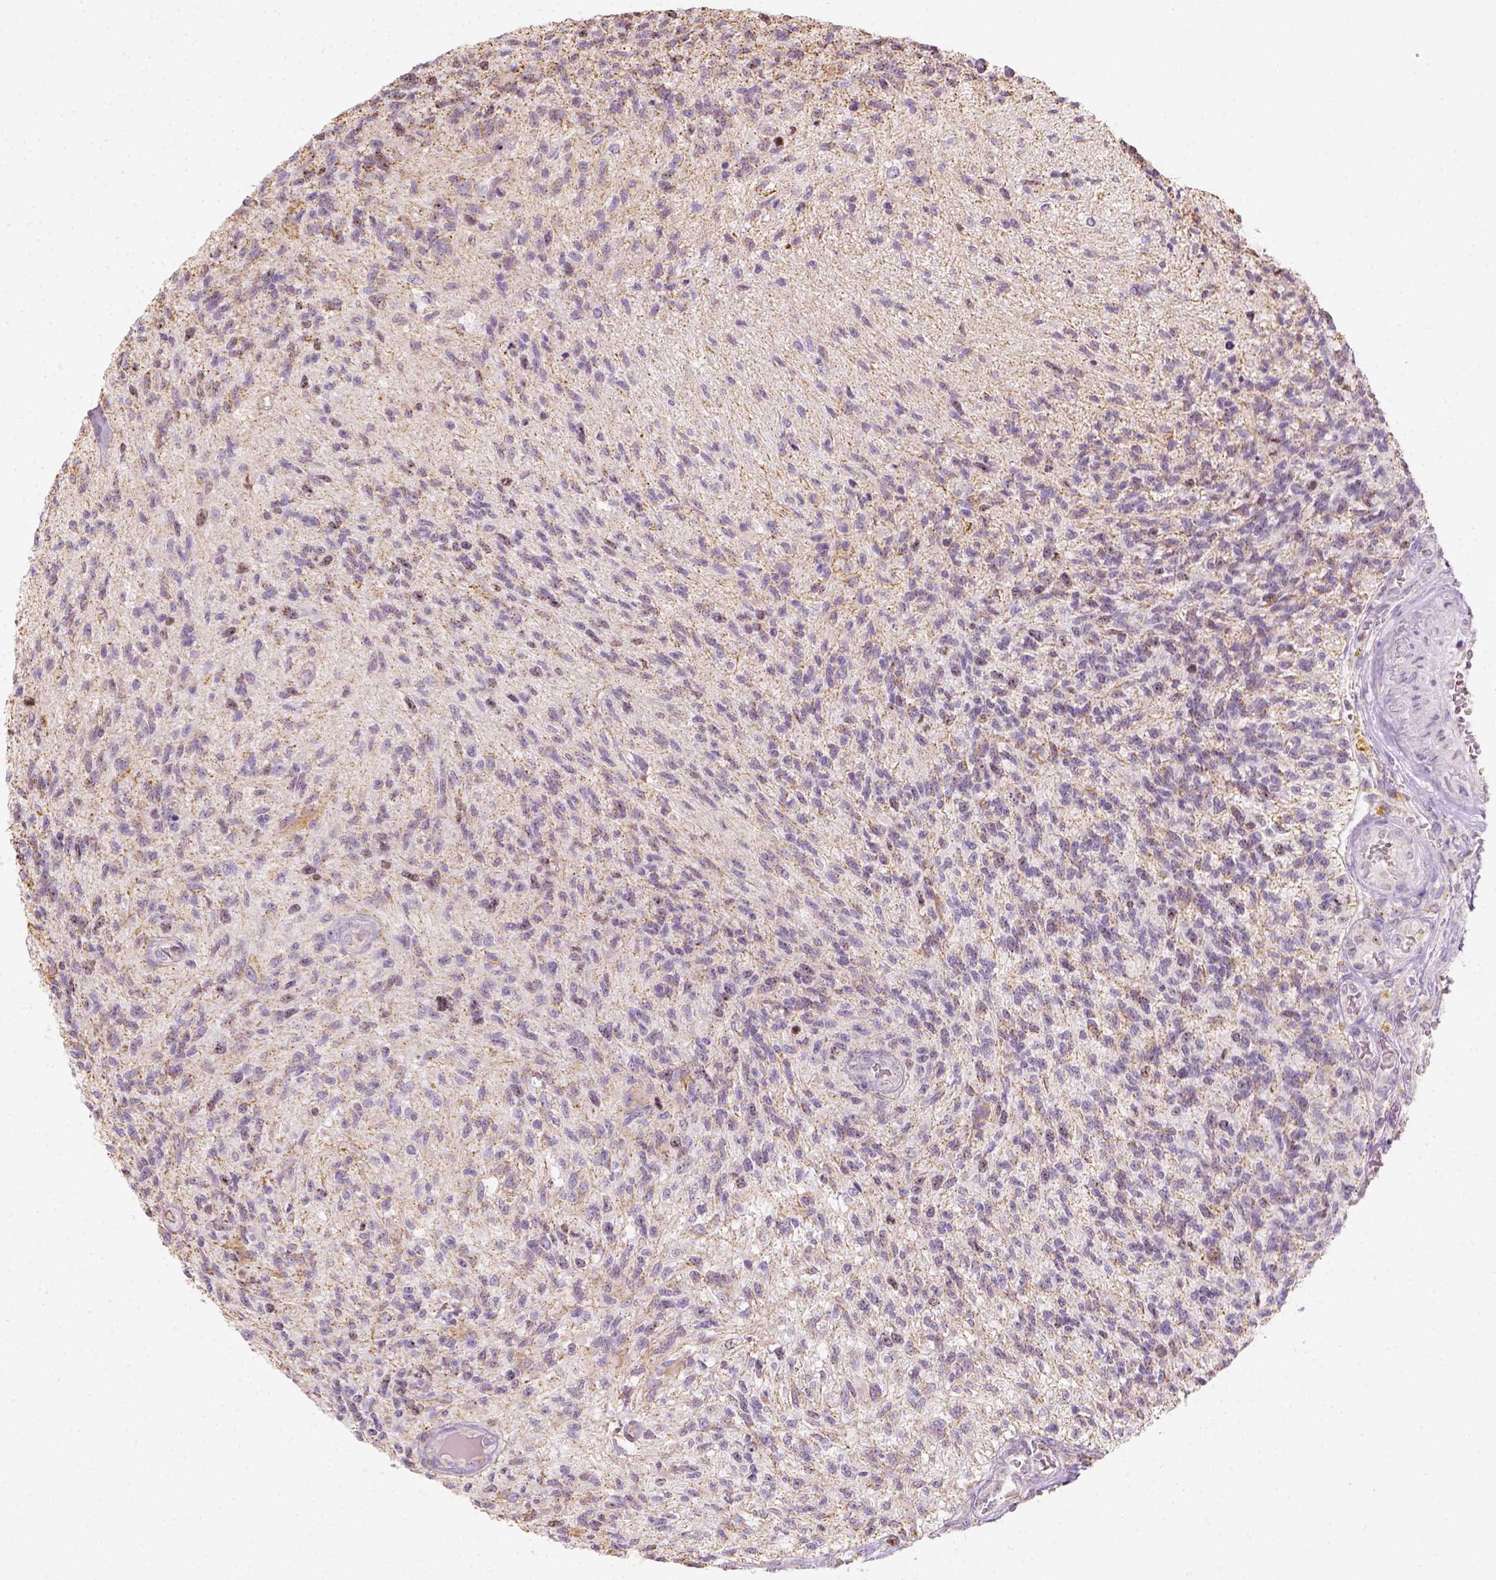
{"staining": {"intensity": "negative", "quantity": "none", "location": "none"}, "tissue": "glioma", "cell_type": "Tumor cells", "image_type": "cancer", "snomed": [{"axis": "morphology", "description": "Glioma, malignant, High grade"}, {"axis": "topography", "description": "Brain"}], "caption": "Immunohistochemical staining of human malignant glioma (high-grade) exhibits no significant expression in tumor cells.", "gene": "LCA5", "patient": {"sex": "male", "age": 56}}